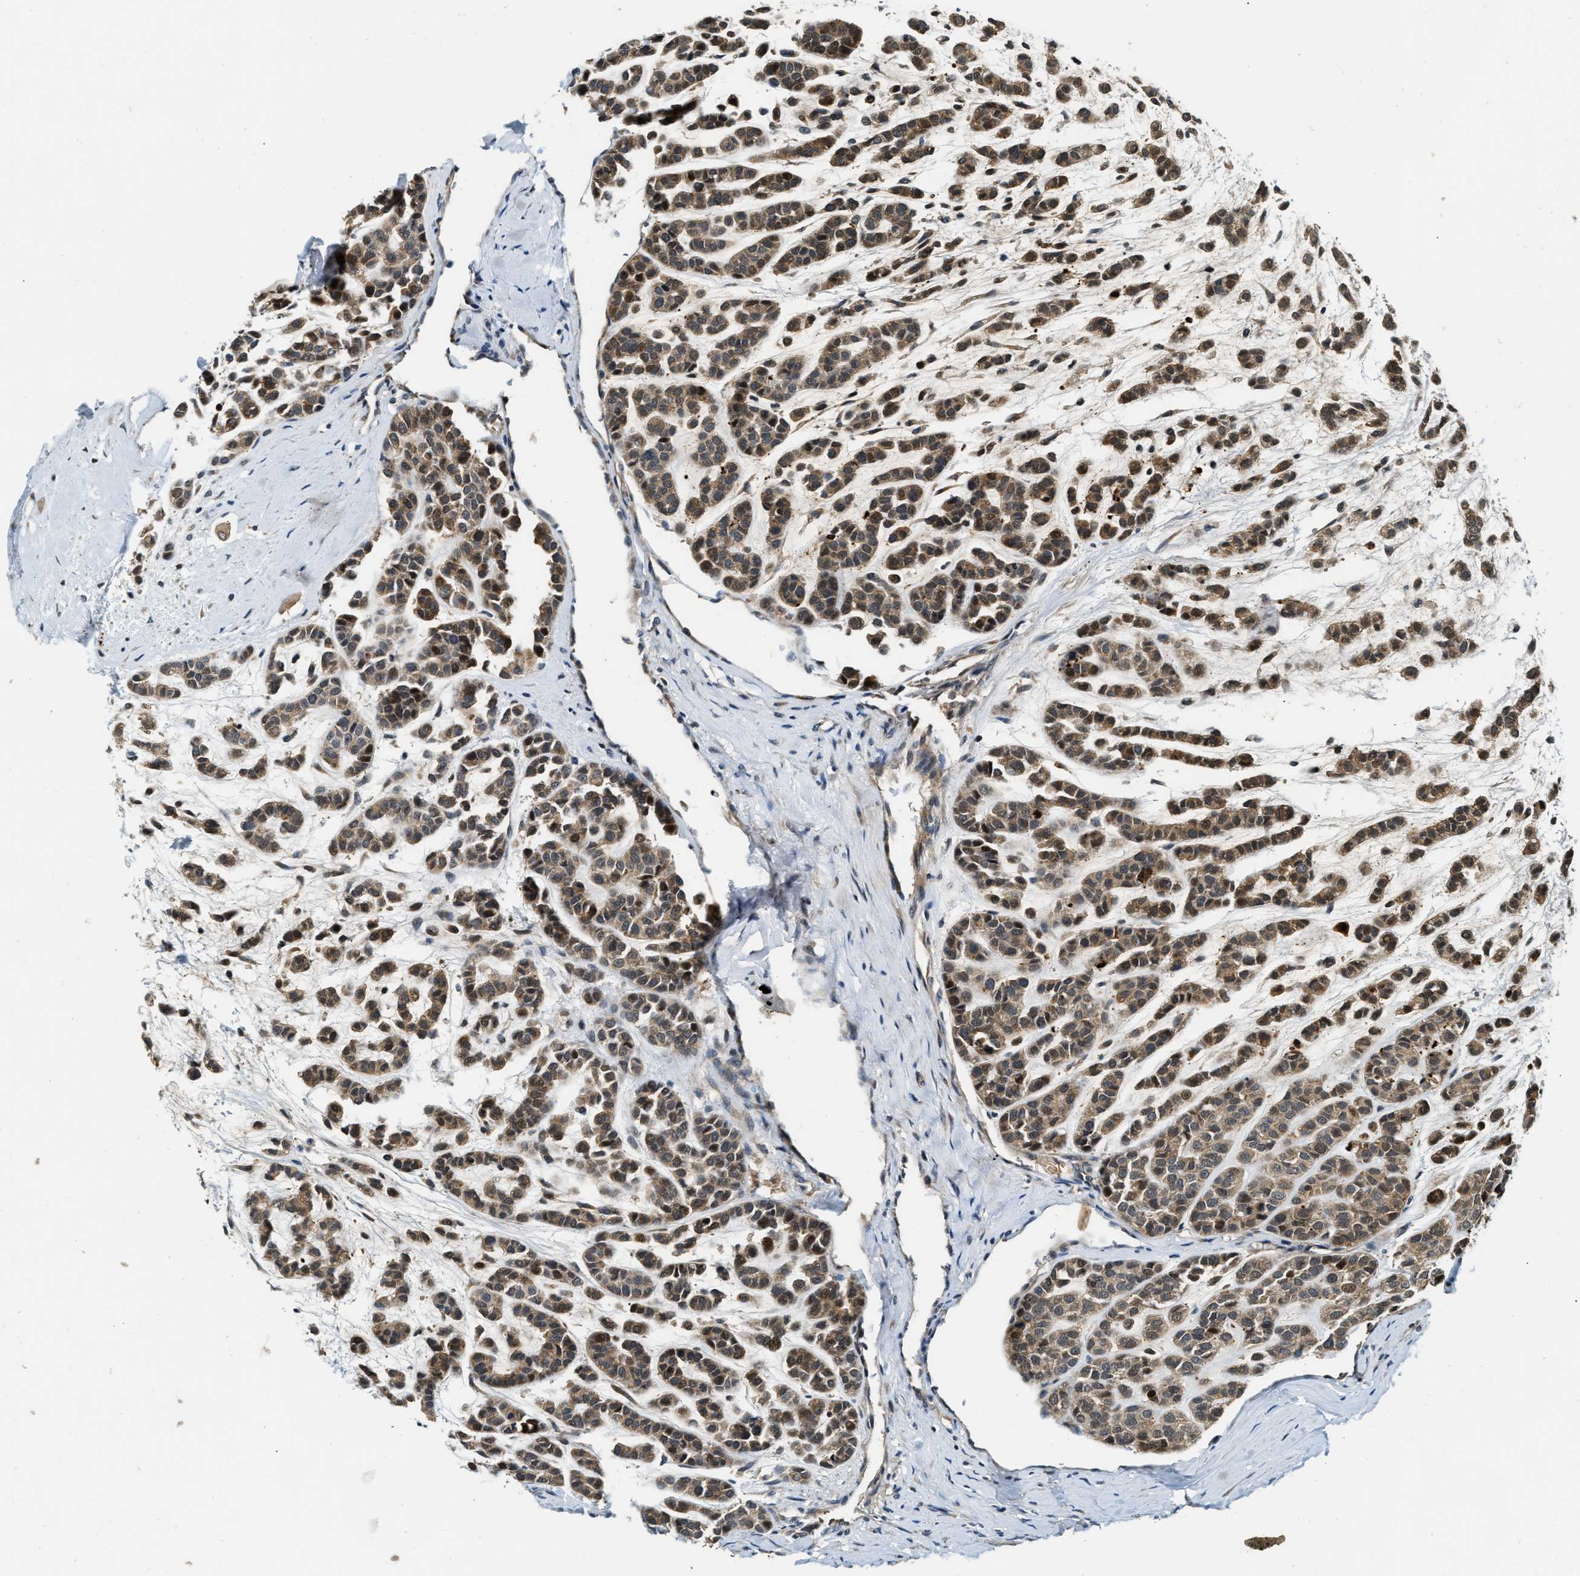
{"staining": {"intensity": "moderate", "quantity": ">75%", "location": "cytoplasmic/membranous"}, "tissue": "head and neck cancer", "cell_type": "Tumor cells", "image_type": "cancer", "snomed": [{"axis": "morphology", "description": "Adenocarcinoma, NOS"}, {"axis": "morphology", "description": "Adenoma, NOS"}, {"axis": "topography", "description": "Head-Neck"}], "caption": "Head and neck cancer (adenocarcinoma) stained with IHC demonstrates moderate cytoplasmic/membranous expression in about >75% of tumor cells. Using DAB (brown) and hematoxylin (blue) stains, captured at high magnification using brightfield microscopy.", "gene": "EXTL2", "patient": {"sex": "female", "age": 55}}